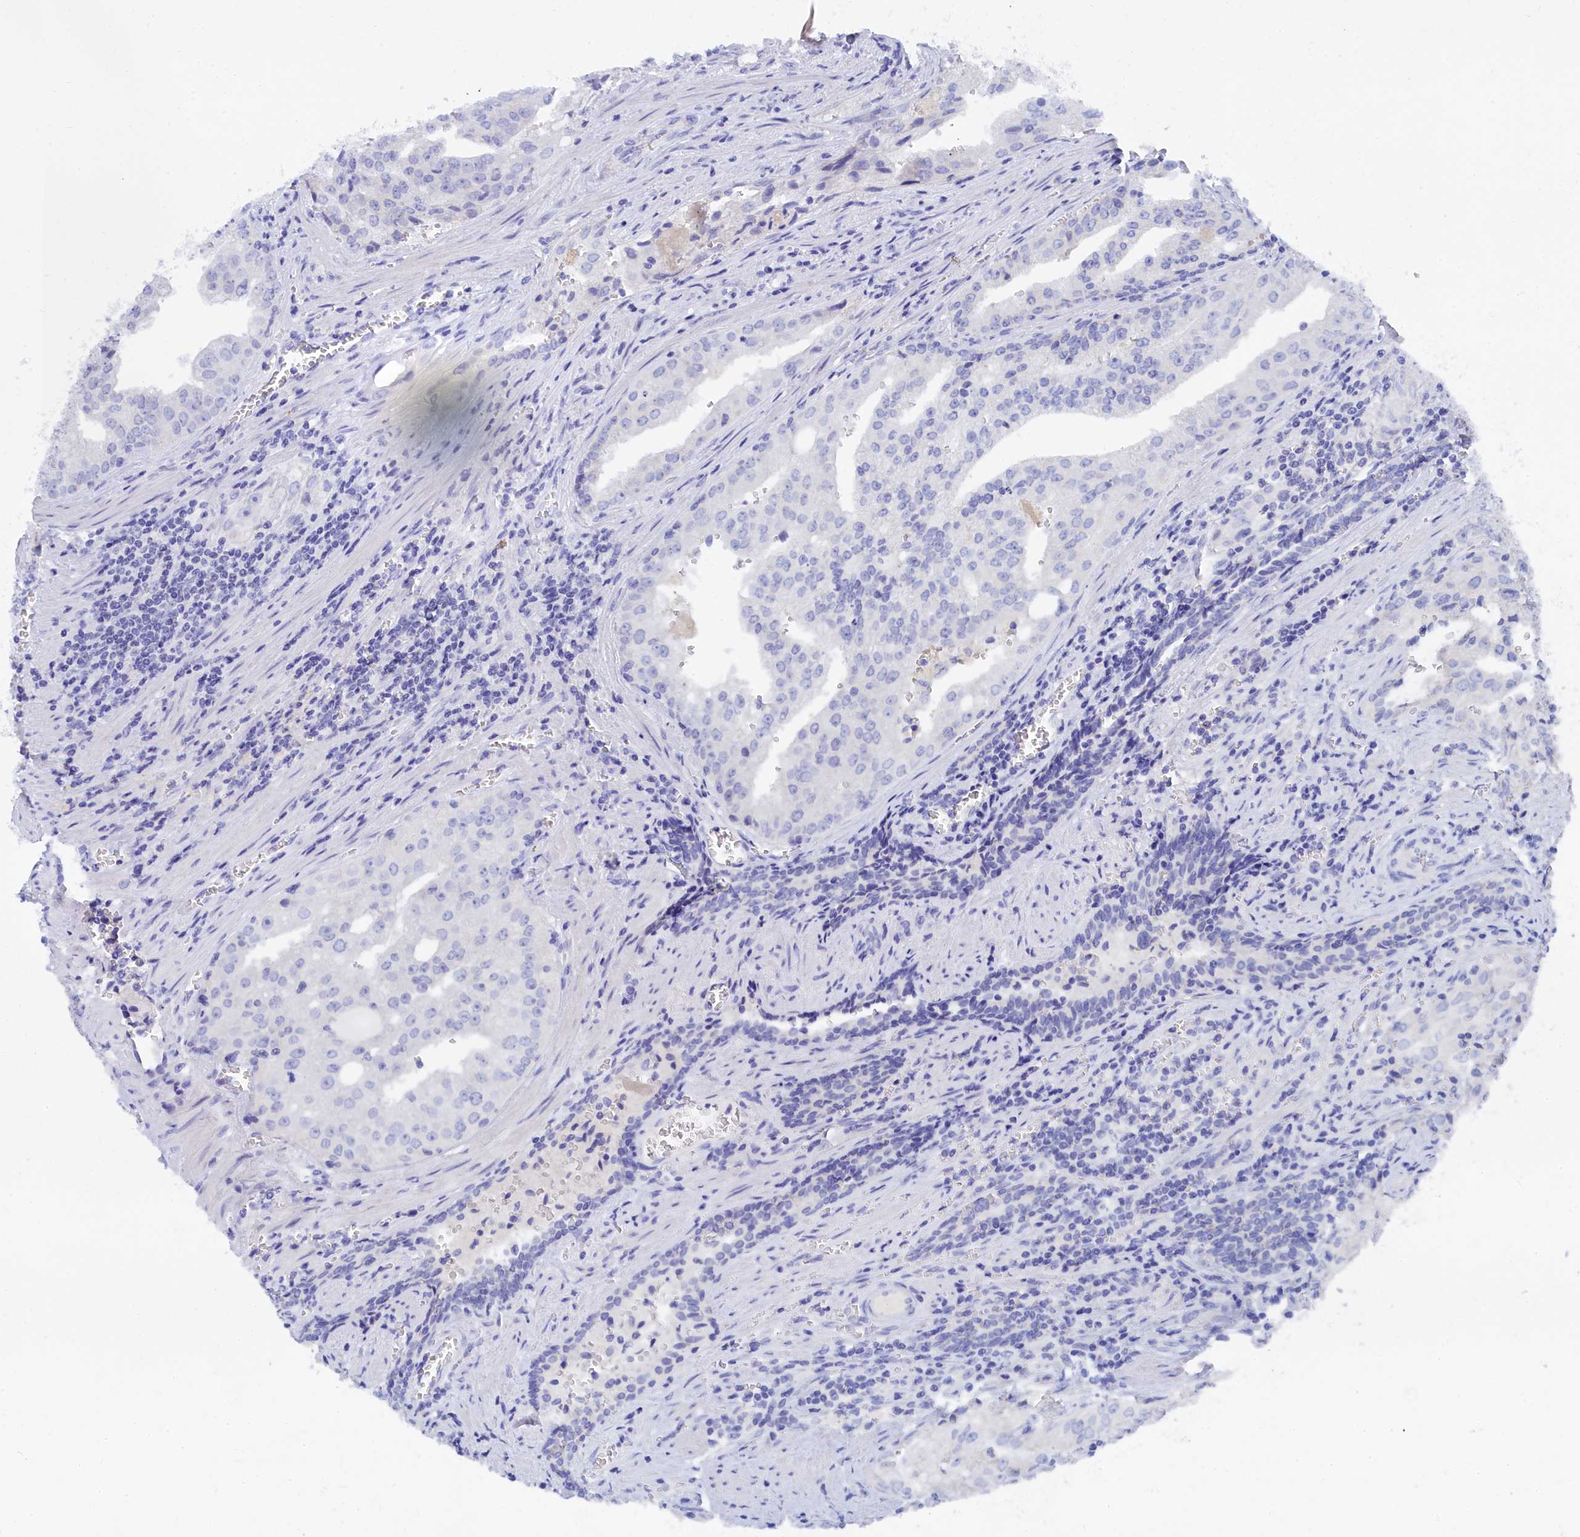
{"staining": {"intensity": "negative", "quantity": "none", "location": "none"}, "tissue": "prostate cancer", "cell_type": "Tumor cells", "image_type": "cancer", "snomed": [{"axis": "morphology", "description": "Adenocarcinoma, High grade"}, {"axis": "topography", "description": "Prostate"}], "caption": "Prostate cancer (high-grade adenocarcinoma) was stained to show a protein in brown. There is no significant staining in tumor cells.", "gene": "TRIM10", "patient": {"sex": "male", "age": 68}}